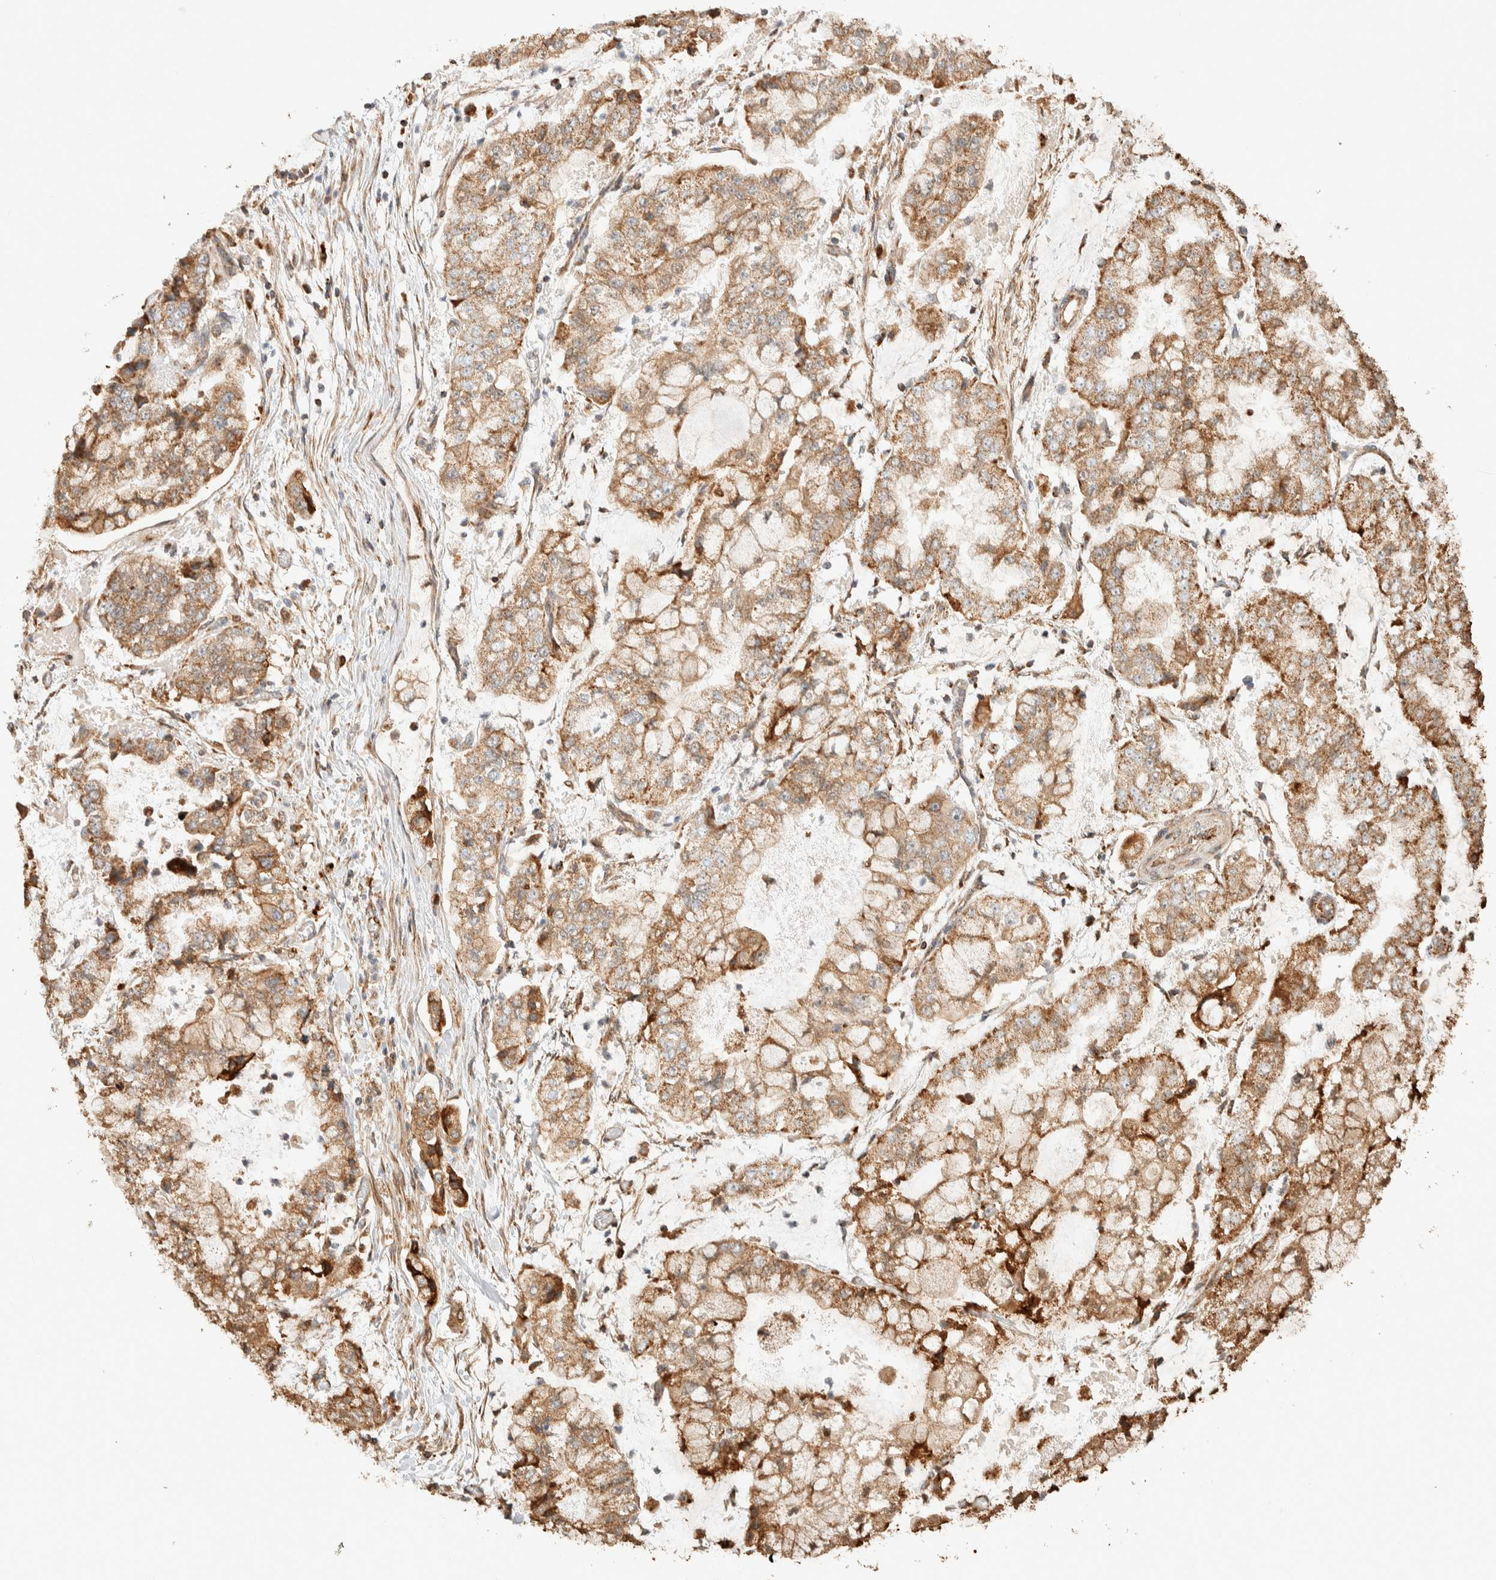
{"staining": {"intensity": "moderate", "quantity": ">75%", "location": "cytoplasmic/membranous"}, "tissue": "stomach cancer", "cell_type": "Tumor cells", "image_type": "cancer", "snomed": [{"axis": "morphology", "description": "Adenocarcinoma, NOS"}, {"axis": "topography", "description": "Stomach"}], "caption": "Immunohistochemistry (IHC) of stomach cancer (adenocarcinoma) exhibits medium levels of moderate cytoplasmic/membranous positivity in about >75% of tumor cells.", "gene": "KIF9", "patient": {"sex": "male", "age": 76}}